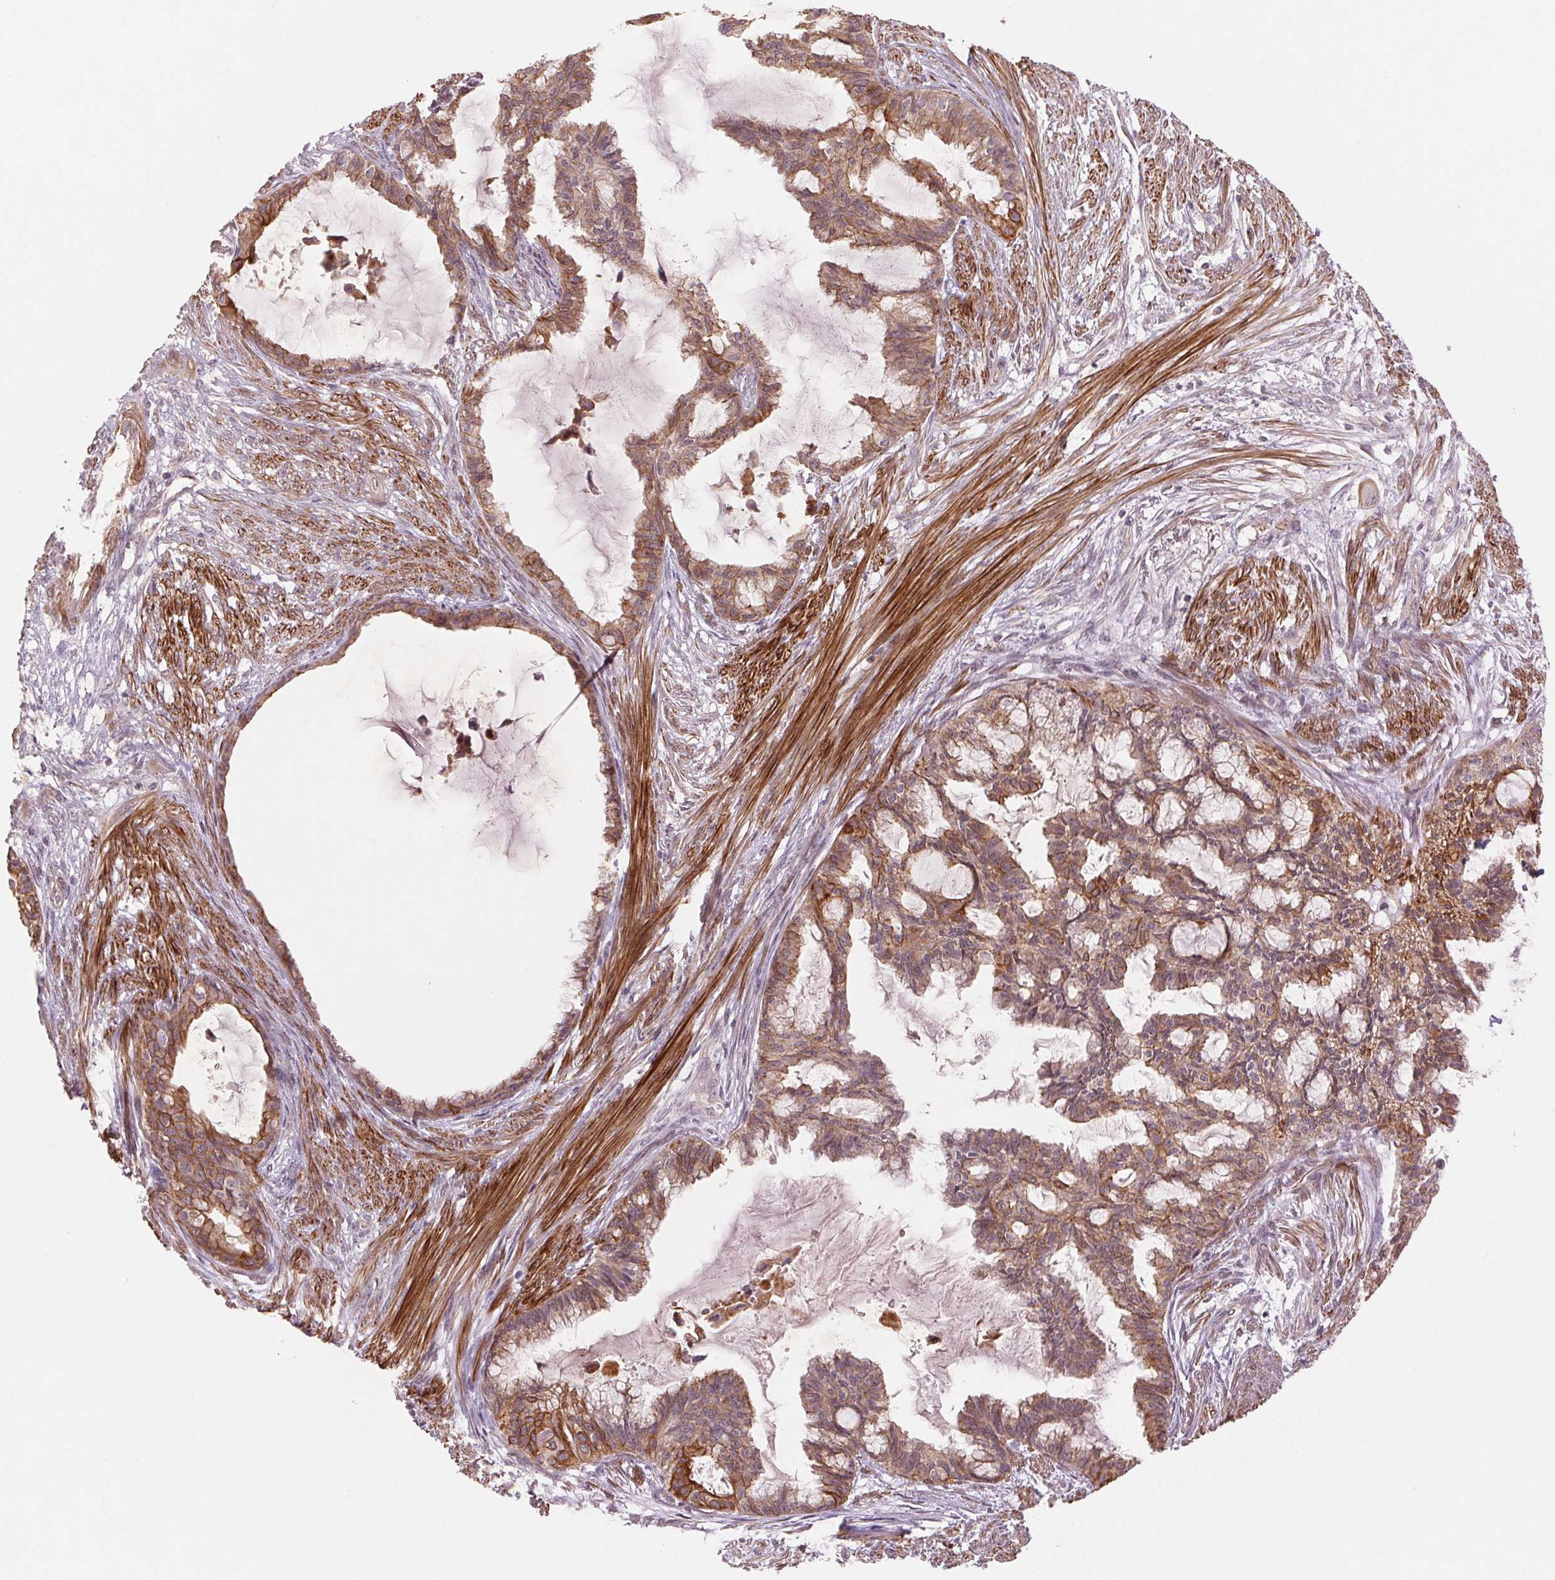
{"staining": {"intensity": "moderate", "quantity": ">75%", "location": "cytoplasmic/membranous"}, "tissue": "endometrial cancer", "cell_type": "Tumor cells", "image_type": "cancer", "snomed": [{"axis": "morphology", "description": "Adenocarcinoma, NOS"}, {"axis": "topography", "description": "Endometrium"}], "caption": "IHC (DAB (3,3'-diaminobenzidine)) staining of human endometrial cancer (adenocarcinoma) displays moderate cytoplasmic/membranous protein positivity in about >75% of tumor cells.", "gene": "SMLR1", "patient": {"sex": "female", "age": 86}}